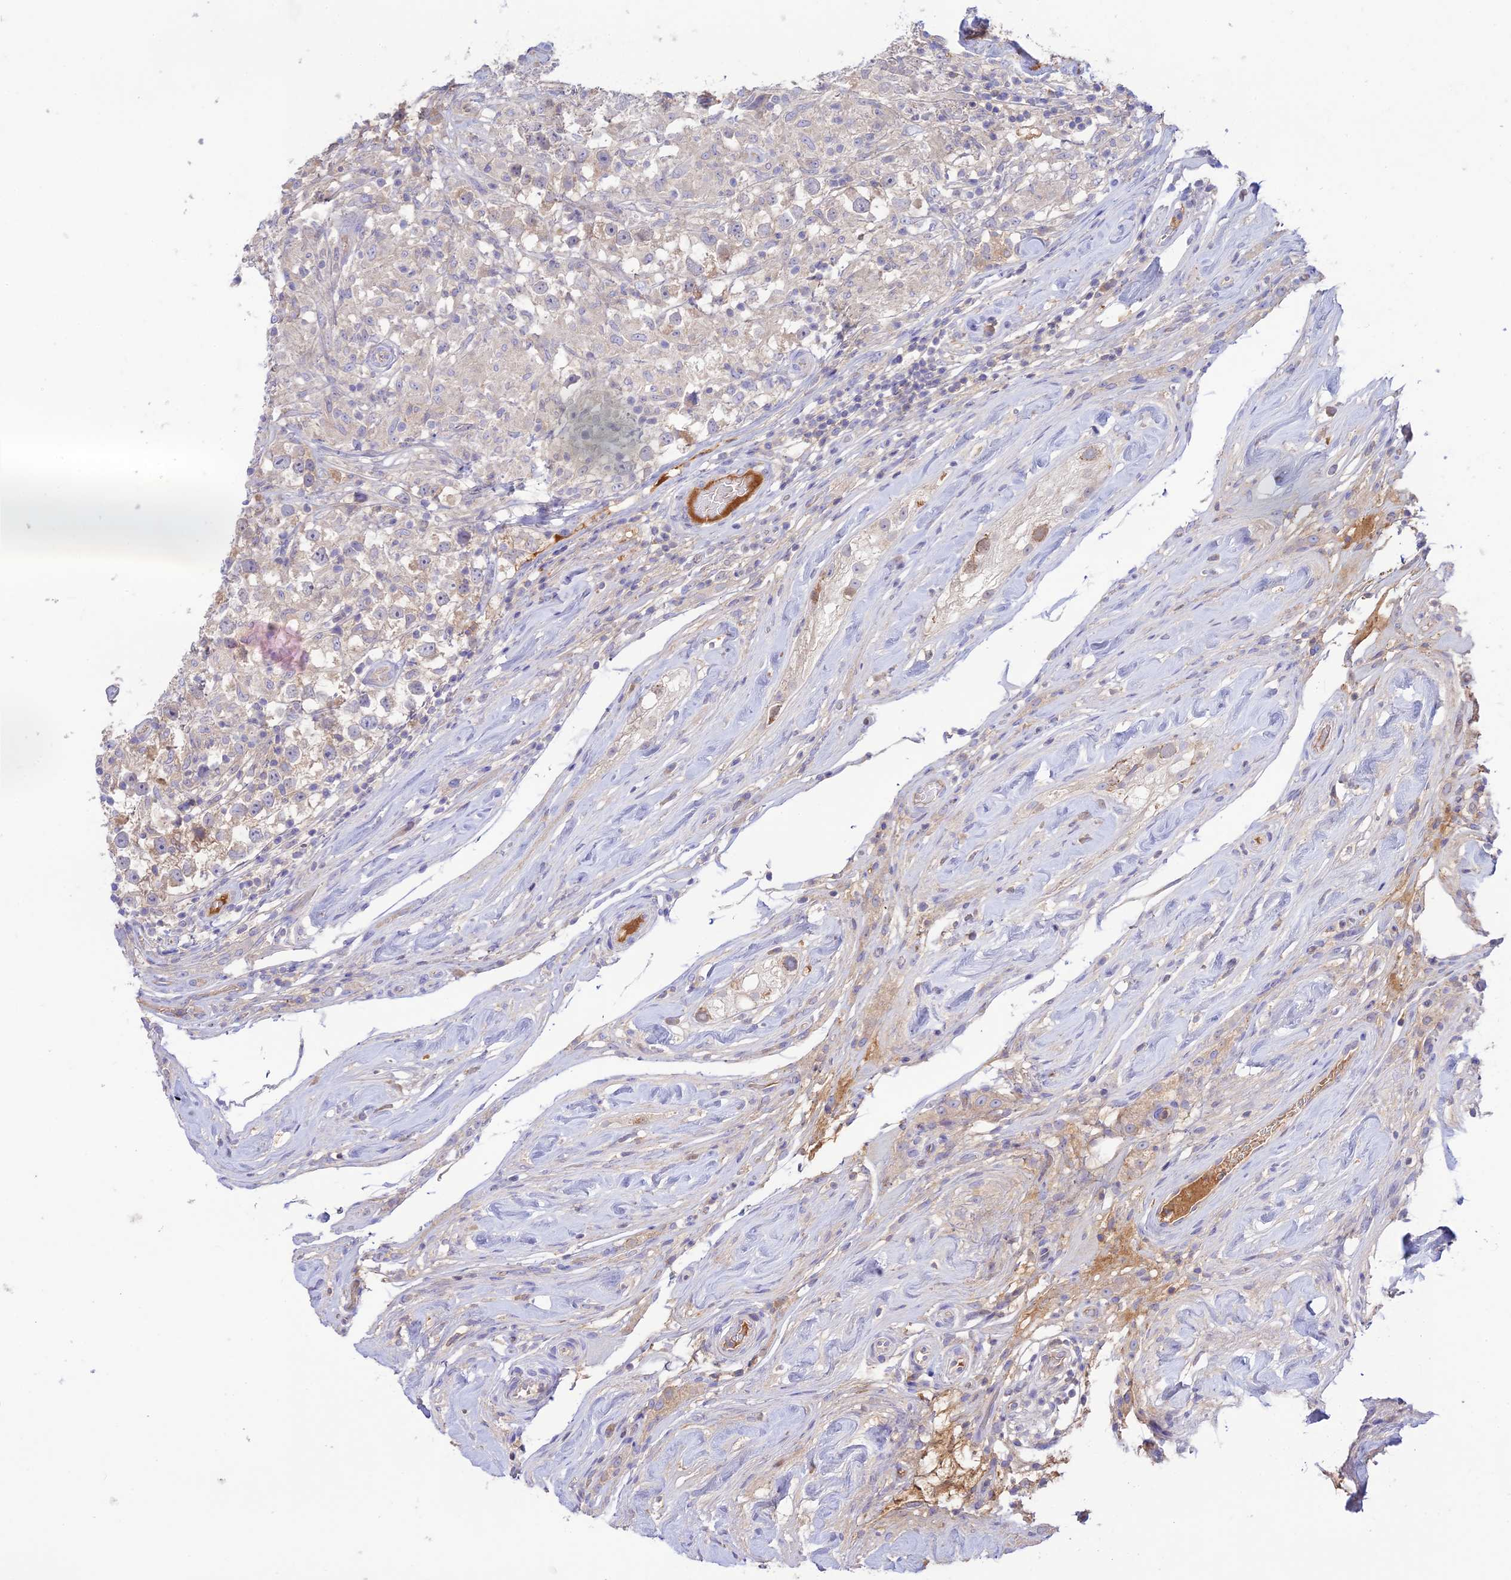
{"staining": {"intensity": "weak", "quantity": "<25%", "location": "cytoplasmic/membranous"}, "tissue": "testis cancer", "cell_type": "Tumor cells", "image_type": "cancer", "snomed": [{"axis": "morphology", "description": "Seminoma, NOS"}, {"axis": "topography", "description": "Testis"}], "caption": "Micrograph shows no protein positivity in tumor cells of testis cancer tissue.", "gene": "NLRP9", "patient": {"sex": "male", "age": 46}}